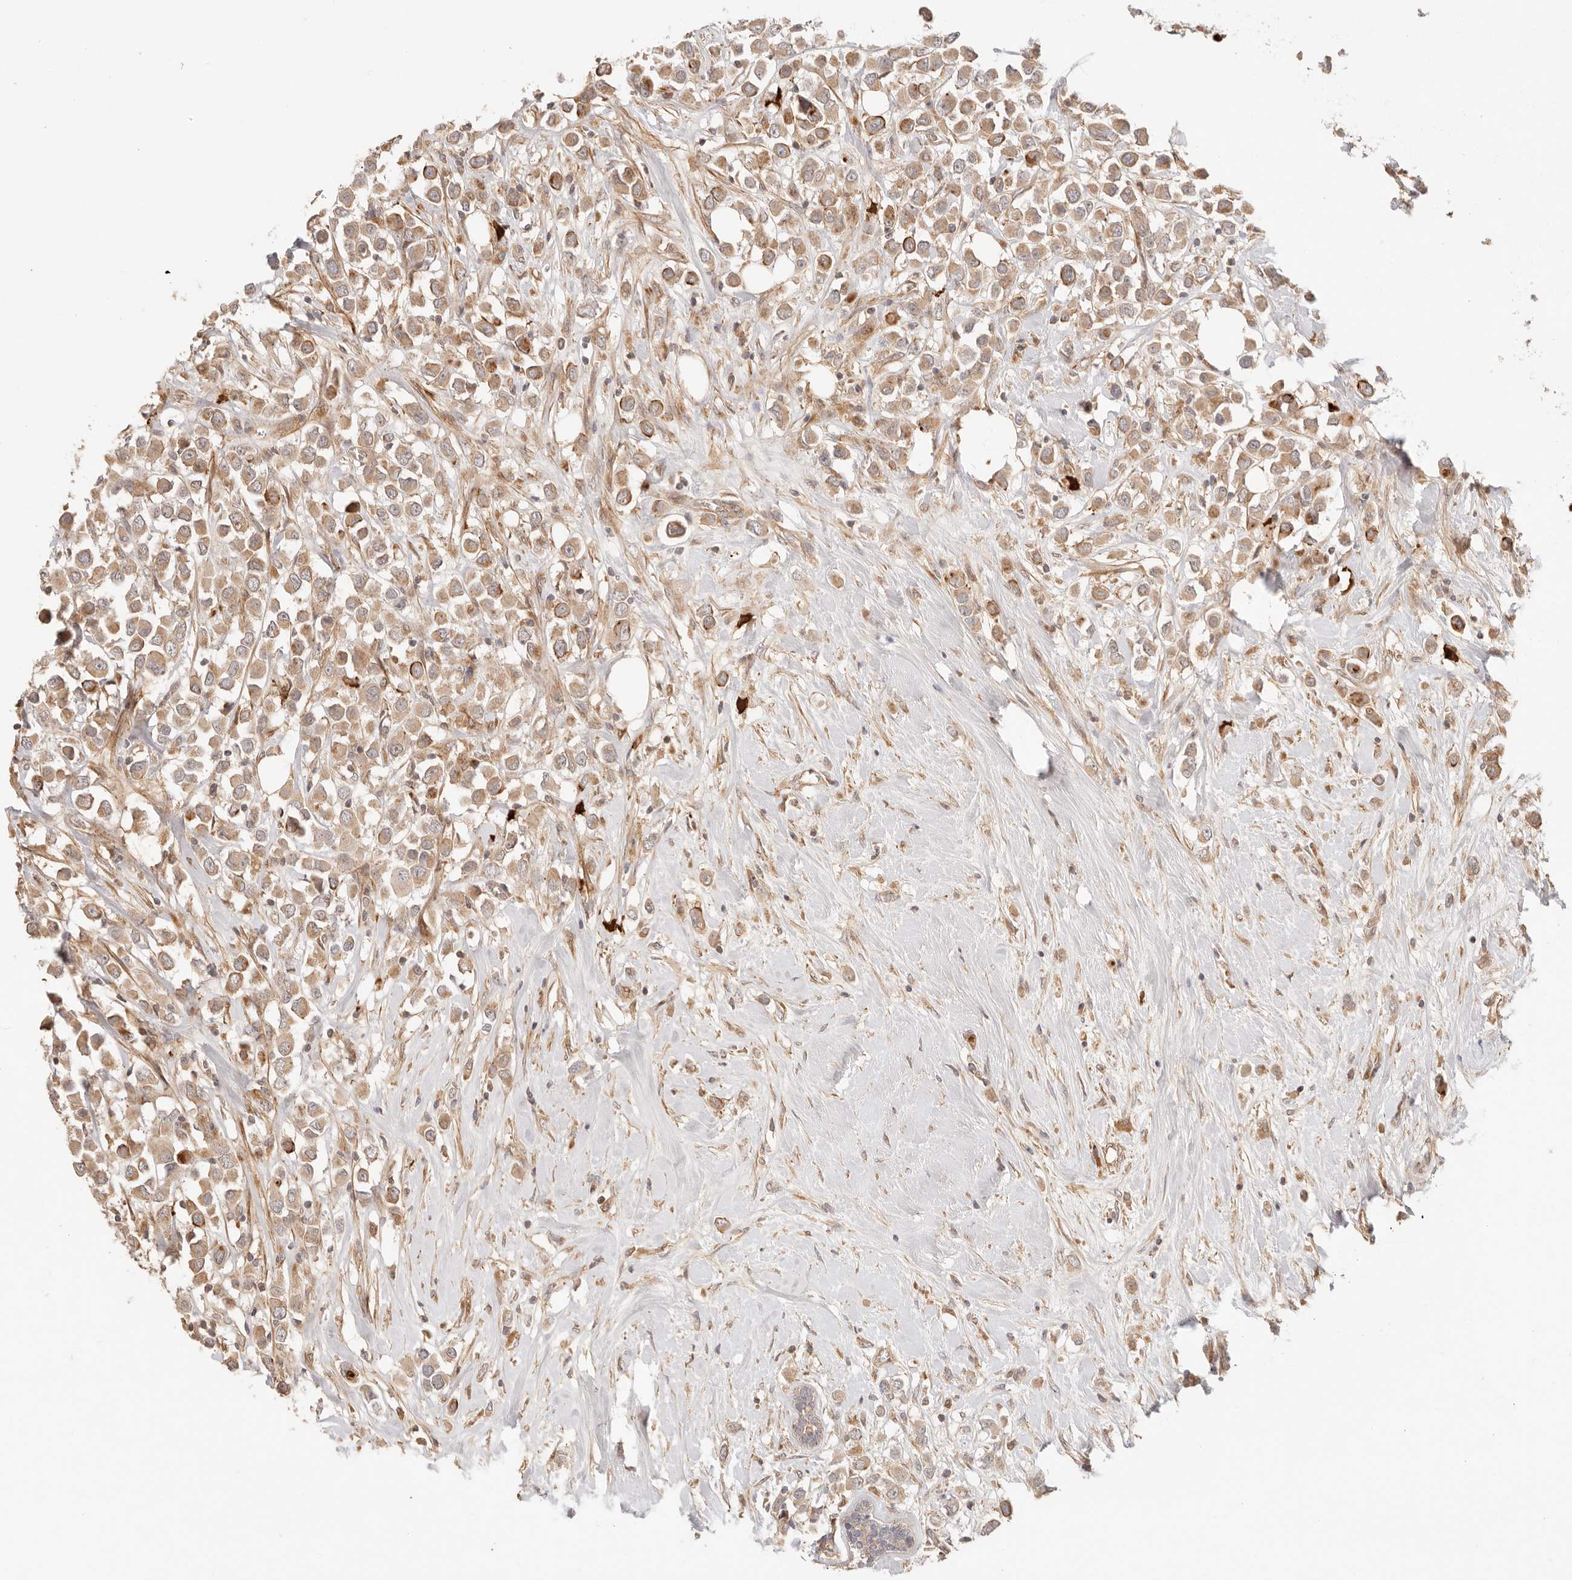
{"staining": {"intensity": "moderate", "quantity": ">75%", "location": "cytoplasmic/membranous"}, "tissue": "breast cancer", "cell_type": "Tumor cells", "image_type": "cancer", "snomed": [{"axis": "morphology", "description": "Duct carcinoma"}, {"axis": "topography", "description": "Breast"}], "caption": "Tumor cells exhibit medium levels of moderate cytoplasmic/membranous expression in about >75% of cells in human invasive ductal carcinoma (breast).", "gene": "IL1R2", "patient": {"sex": "female", "age": 61}}